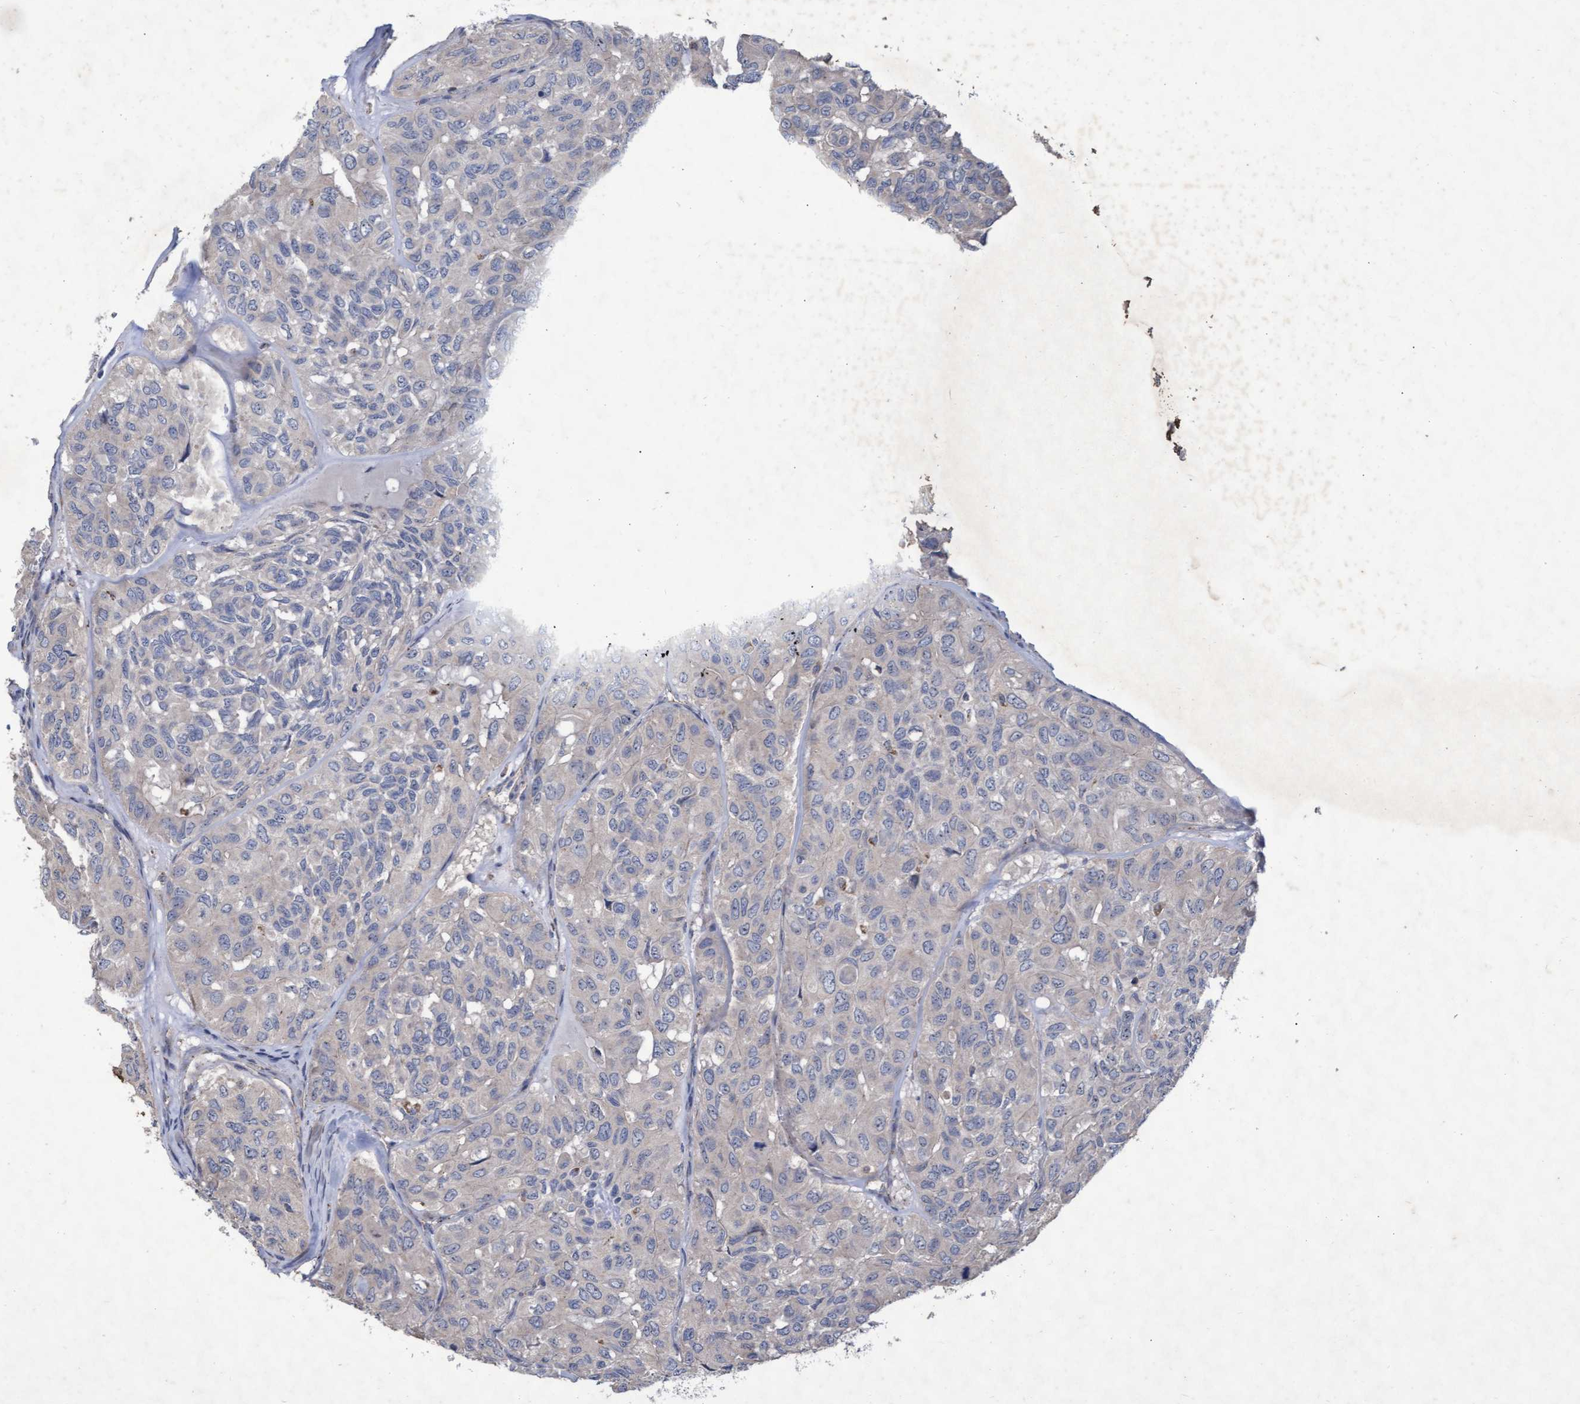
{"staining": {"intensity": "negative", "quantity": "none", "location": "none"}, "tissue": "head and neck cancer", "cell_type": "Tumor cells", "image_type": "cancer", "snomed": [{"axis": "morphology", "description": "Adenocarcinoma, NOS"}, {"axis": "topography", "description": "Salivary gland, NOS"}, {"axis": "topography", "description": "Head-Neck"}], "caption": "The IHC micrograph has no significant staining in tumor cells of adenocarcinoma (head and neck) tissue.", "gene": "ABCF2", "patient": {"sex": "female", "age": 76}}